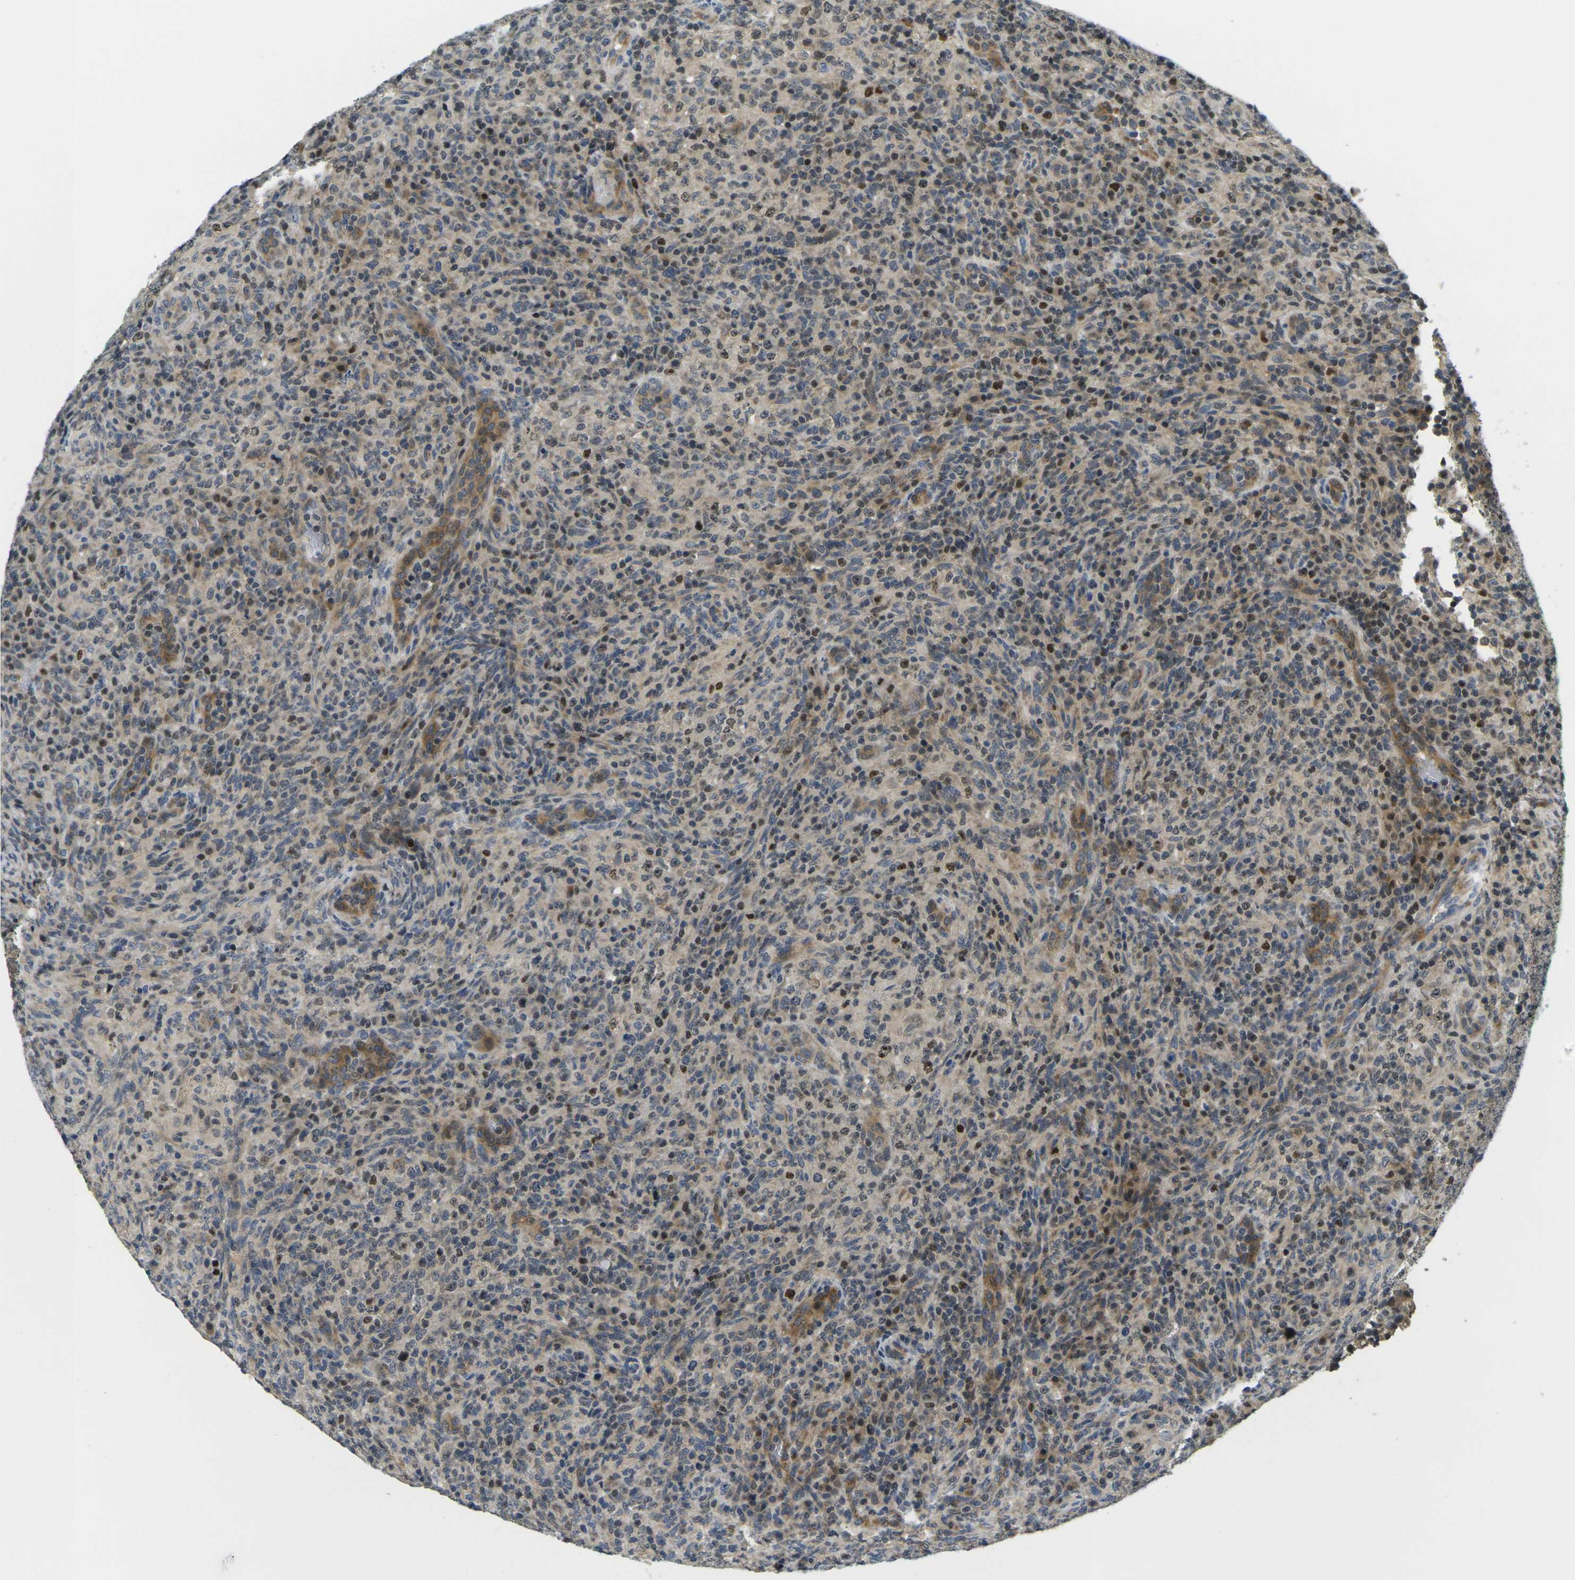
{"staining": {"intensity": "strong", "quantity": "25%-75%", "location": "cytoplasmic/membranous,nuclear"}, "tissue": "lymphoma", "cell_type": "Tumor cells", "image_type": "cancer", "snomed": [{"axis": "morphology", "description": "Malignant lymphoma, non-Hodgkin's type, High grade"}, {"axis": "topography", "description": "Lymph node"}], "caption": "Brown immunohistochemical staining in high-grade malignant lymphoma, non-Hodgkin's type exhibits strong cytoplasmic/membranous and nuclear expression in about 25%-75% of tumor cells. The staining was performed using DAB (3,3'-diaminobenzidine) to visualize the protein expression in brown, while the nuclei were stained in blue with hematoxylin (Magnification: 20x).", "gene": "KLHL8", "patient": {"sex": "female", "age": 76}}